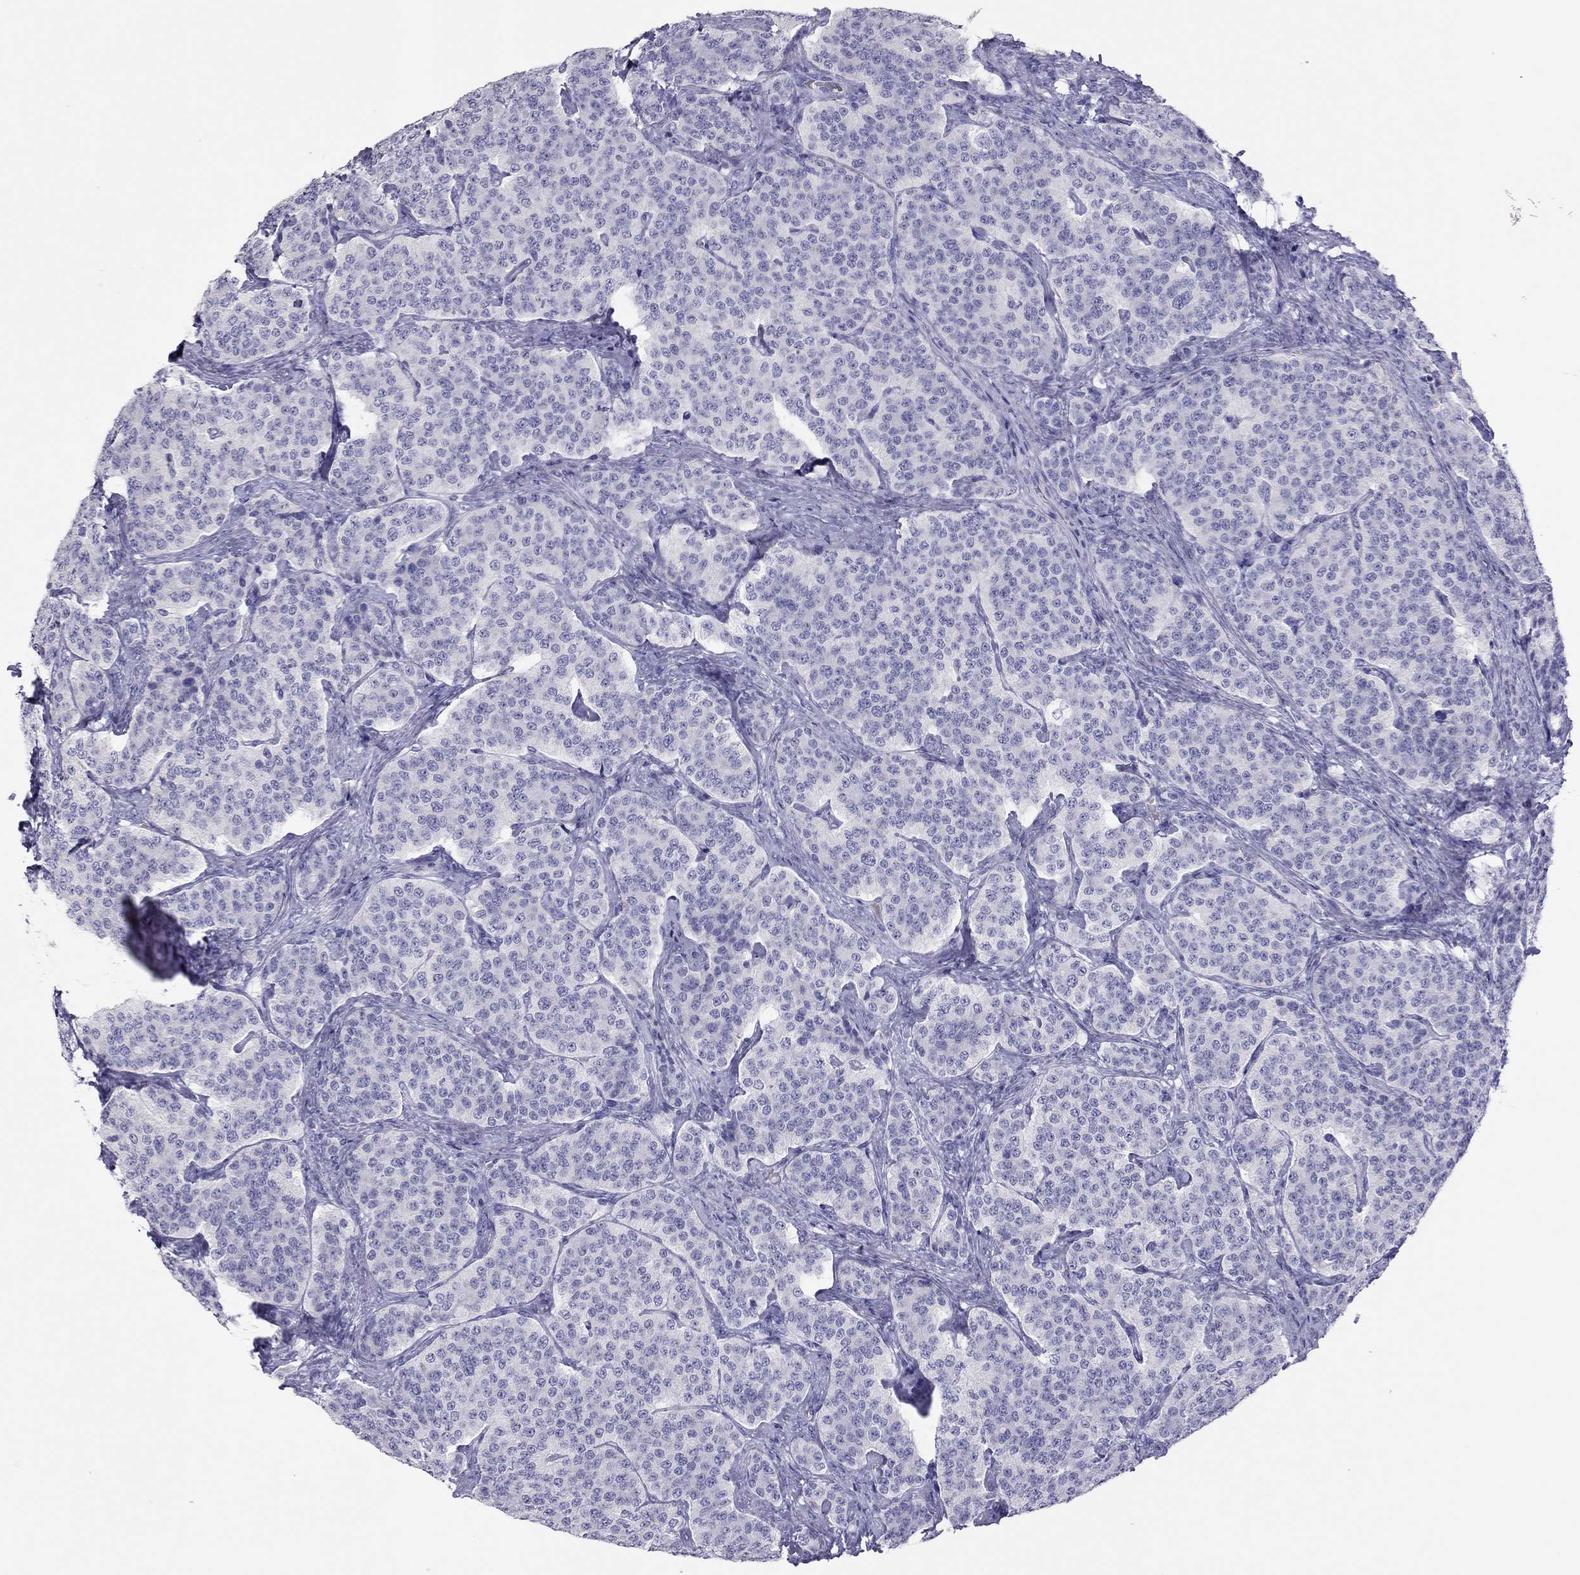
{"staining": {"intensity": "negative", "quantity": "none", "location": "none"}, "tissue": "carcinoid", "cell_type": "Tumor cells", "image_type": "cancer", "snomed": [{"axis": "morphology", "description": "Carcinoid, malignant, NOS"}, {"axis": "topography", "description": "Small intestine"}], "caption": "The micrograph displays no significant expression in tumor cells of carcinoid.", "gene": "TSHB", "patient": {"sex": "female", "age": 58}}